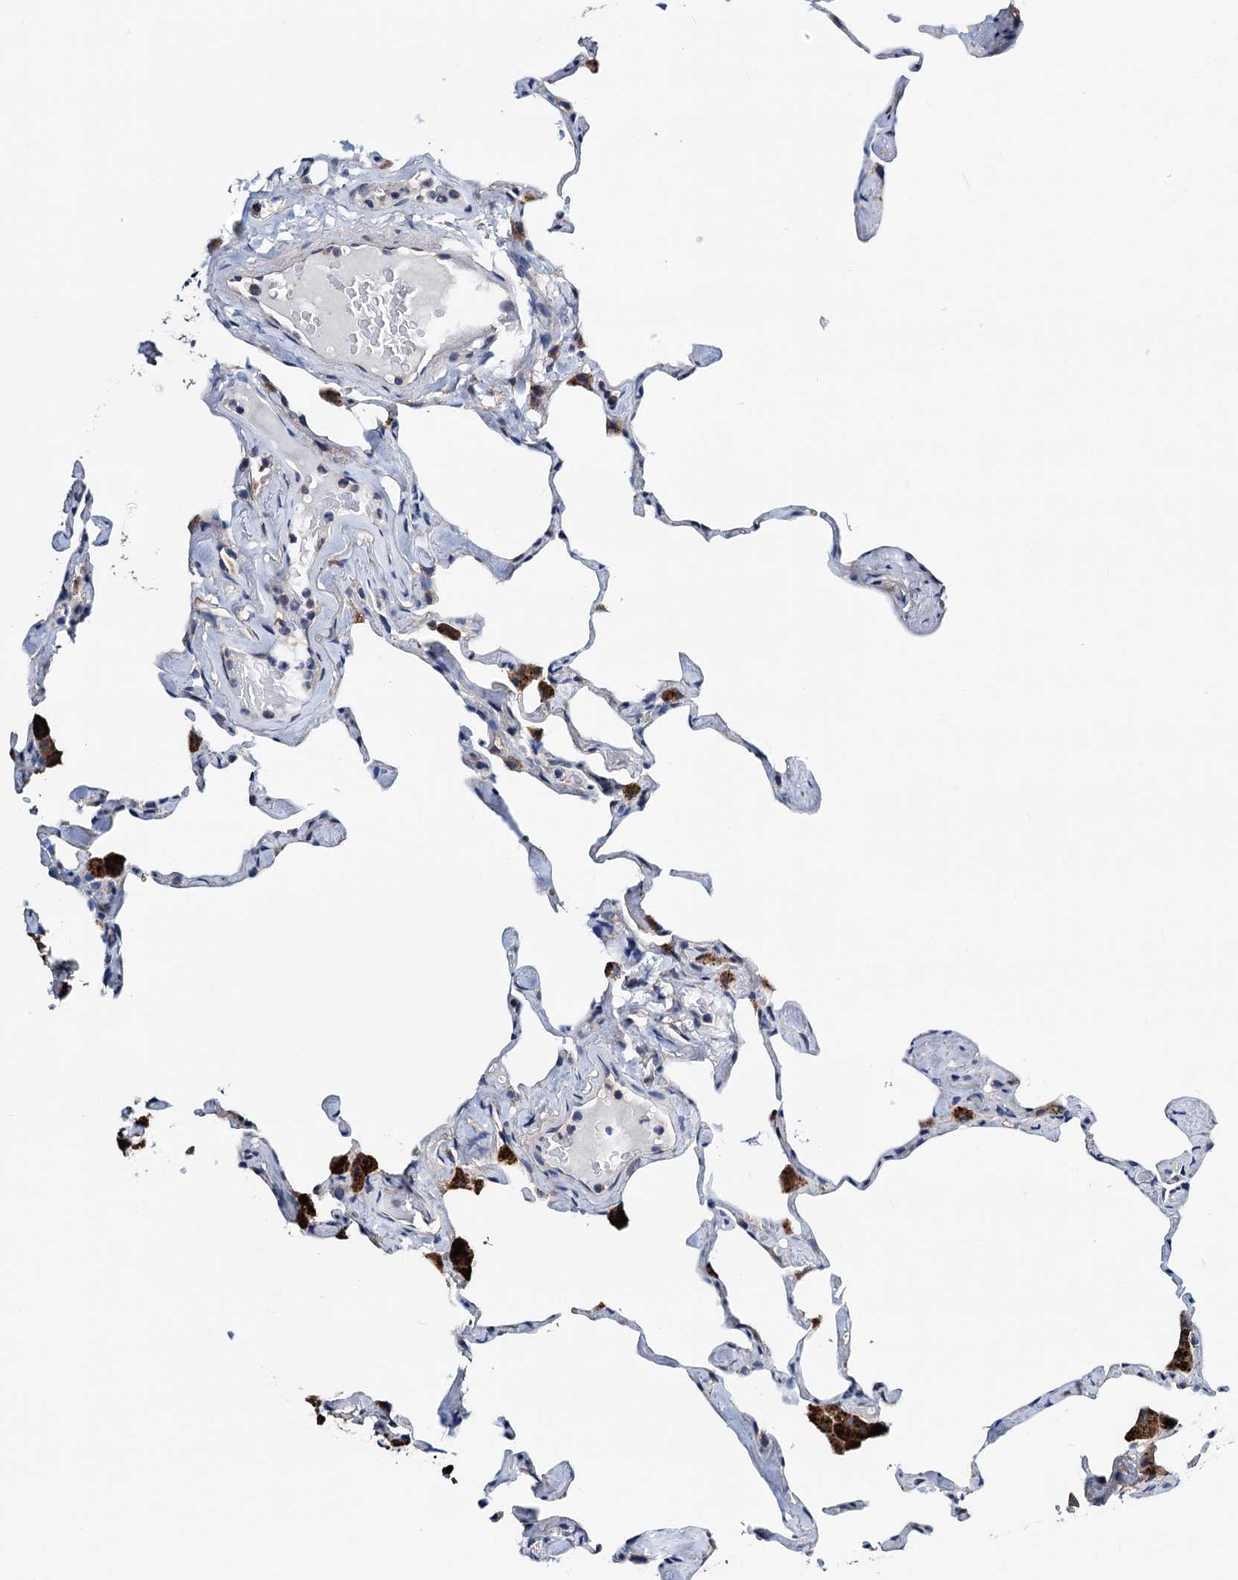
{"staining": {"intensity": "negative", "quantity": "none", "location": "none"}, "tissue": "lung", "cell_type": "Alveolar cells", "image_type": "normal", "snomed": [{"axis": "morphology", "description": "Normal tissue, NOS"}, {"axis": "topography", "description": "Lung"}], "caption": "Protein analysis of benign lung shows no significant expression in alveolar cells. Nuclei are stained in blue.", "gene": "GCOM1", "patient": {"sex": "male", "age": 65}}